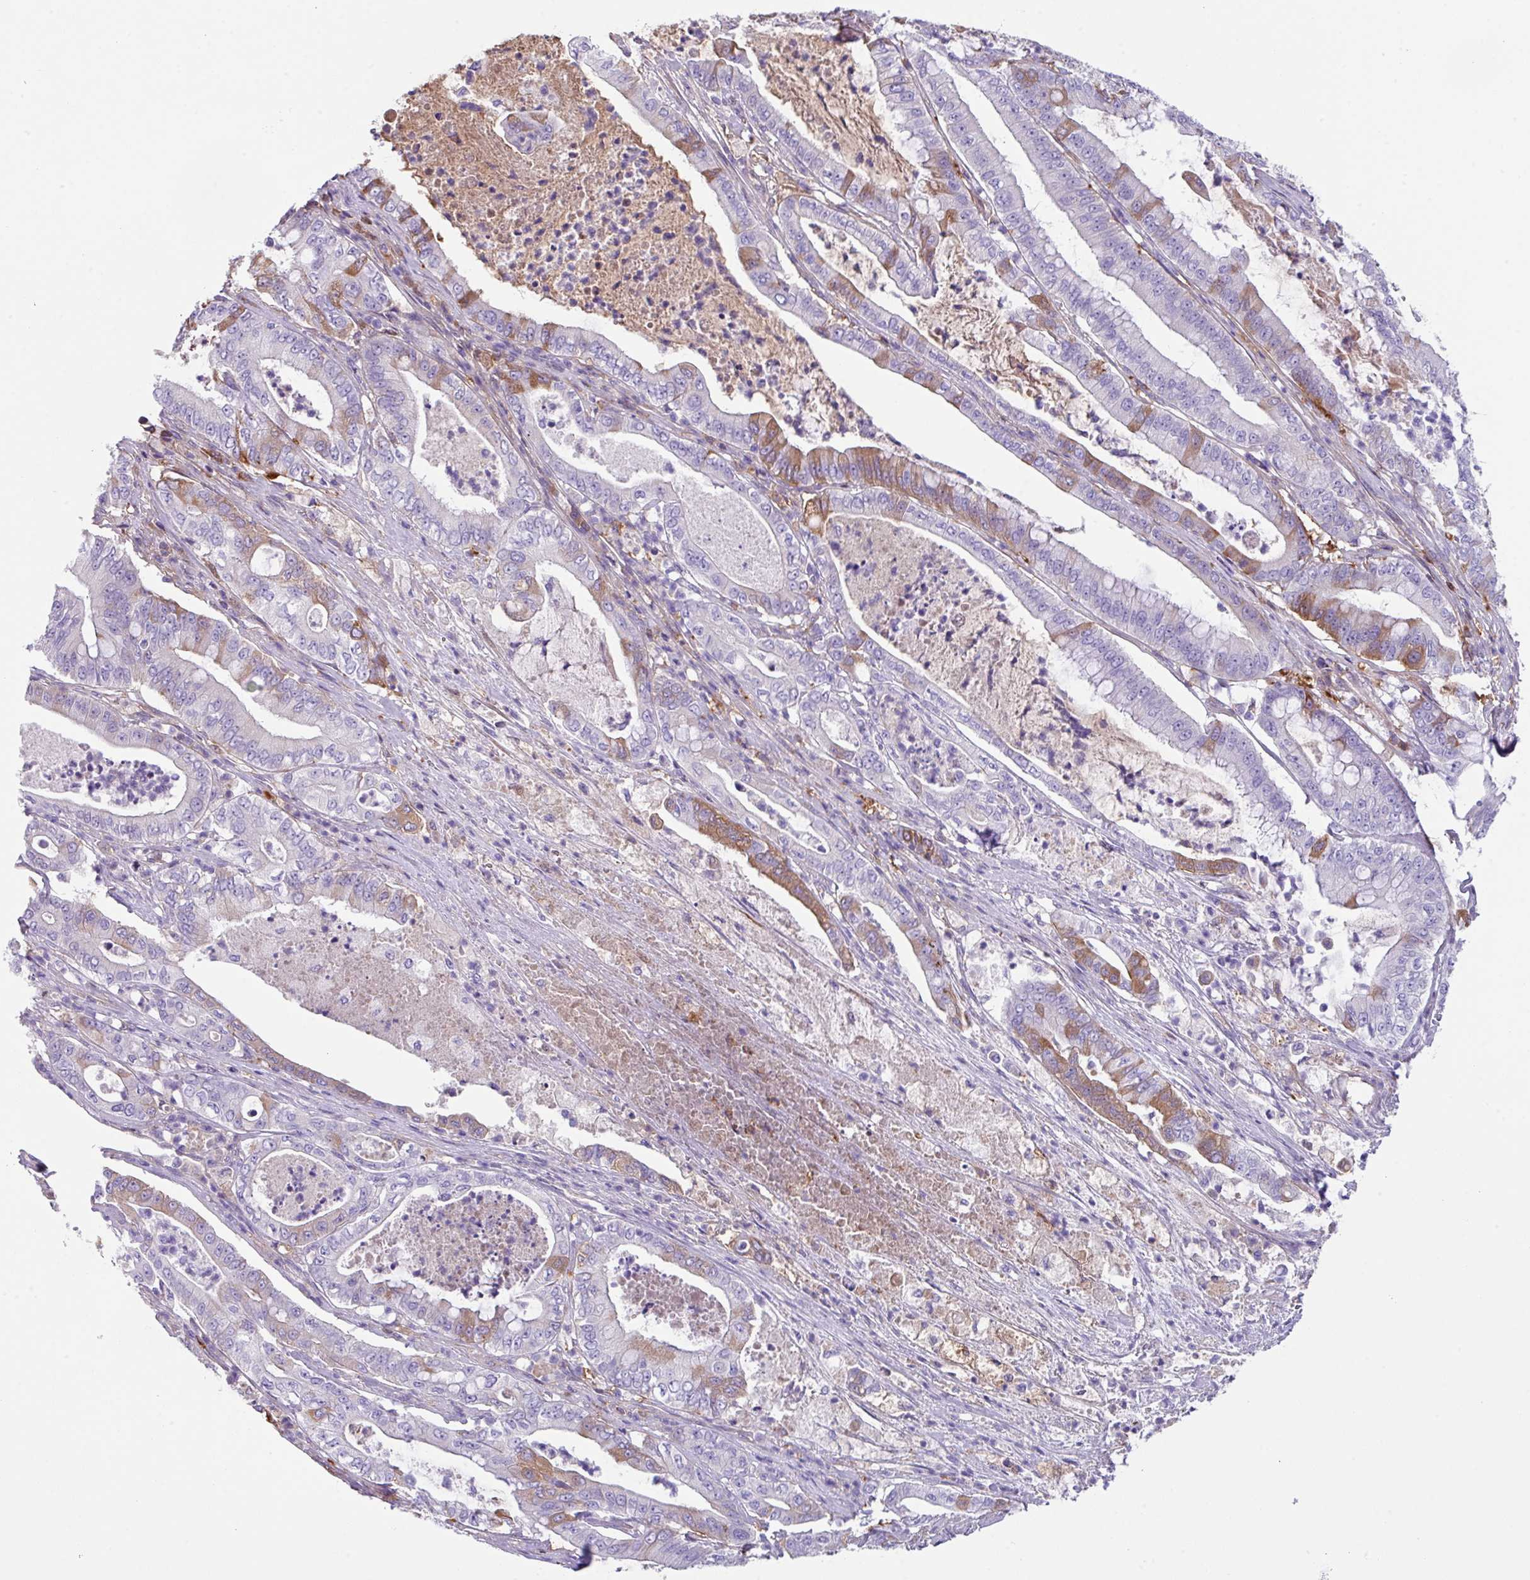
{"staining": {"intensity": "moderate", "quantity": "<25%", "location": "cytoplasmic/membranous"}, "tissue": "pancreatic cancer", "cell_type": "Tumor cells", "image_type": "cancer", "snomed": [{"axis": "morphology", "description": "Adenocarcinoma, NOS"}, {"axis": "topography", "description": "Pancreas"}], "caption": "Protein expression analysis of human pancreatic cancer reveals moderate cytoplasmic/membranous positivity in approximately <25% of tumor cells.", "gene": "DNAL1", "patient": {"sex": "male", "age": 71}}